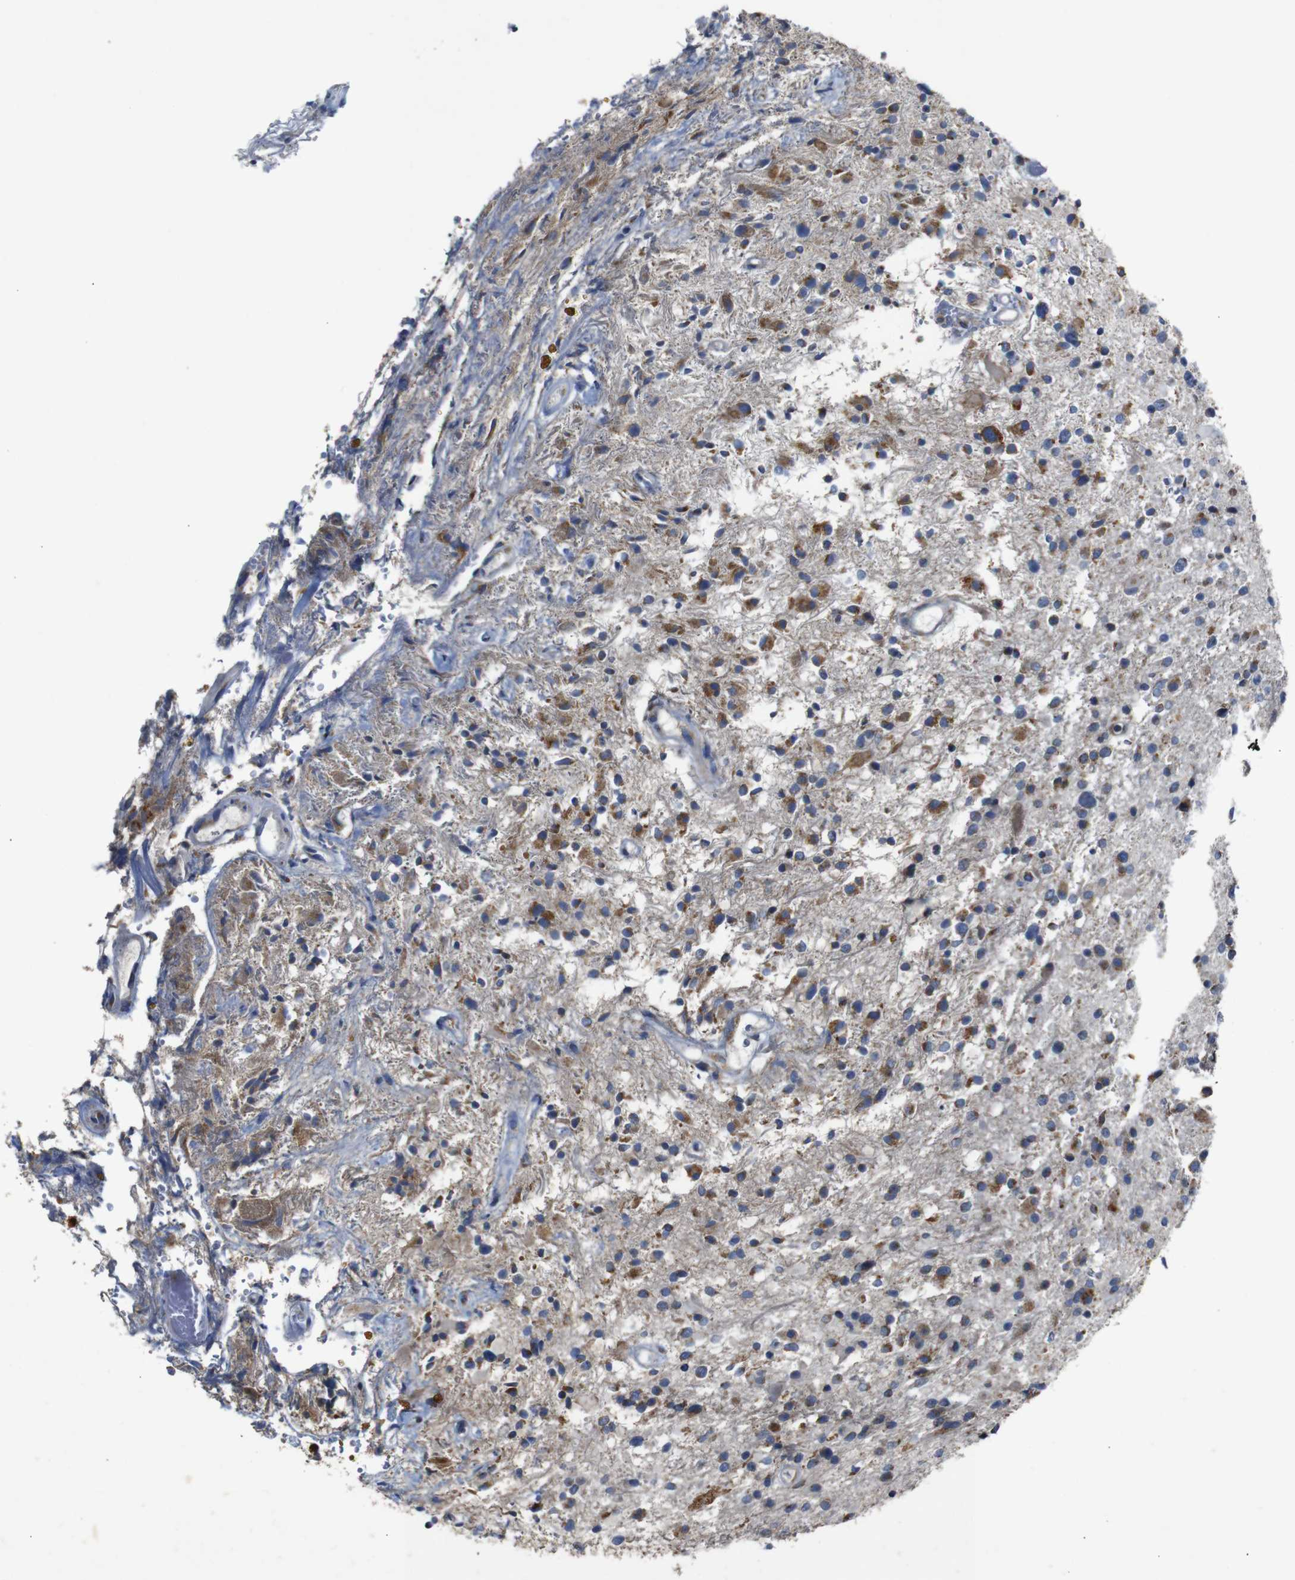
{"staining": {"intensity": "moderate", "quantity": ">75%", "location": "cytoplasmic/membranous"}, "tissue": "glioma", "cell_type": "Tumor cells", "image_type": "cancer", "snomed": [{"axis": "morphology", "description": "Glioma, malignant, High grade"}, {"axis": "topography", "description": "Brain"}], "caption": "Immunohistochemistry image of neoplastic tissue: human malignant glioma (high-grade) stained using immunohistochemistry displays medium levels of moderate protein expression localized specifically in the cytoplasmic/membranous of tumor cells, appearing as a cytoplasmic/membranous brown color.", "gene": "CHST10", "patient": {"sex": "male", "age": 33}}